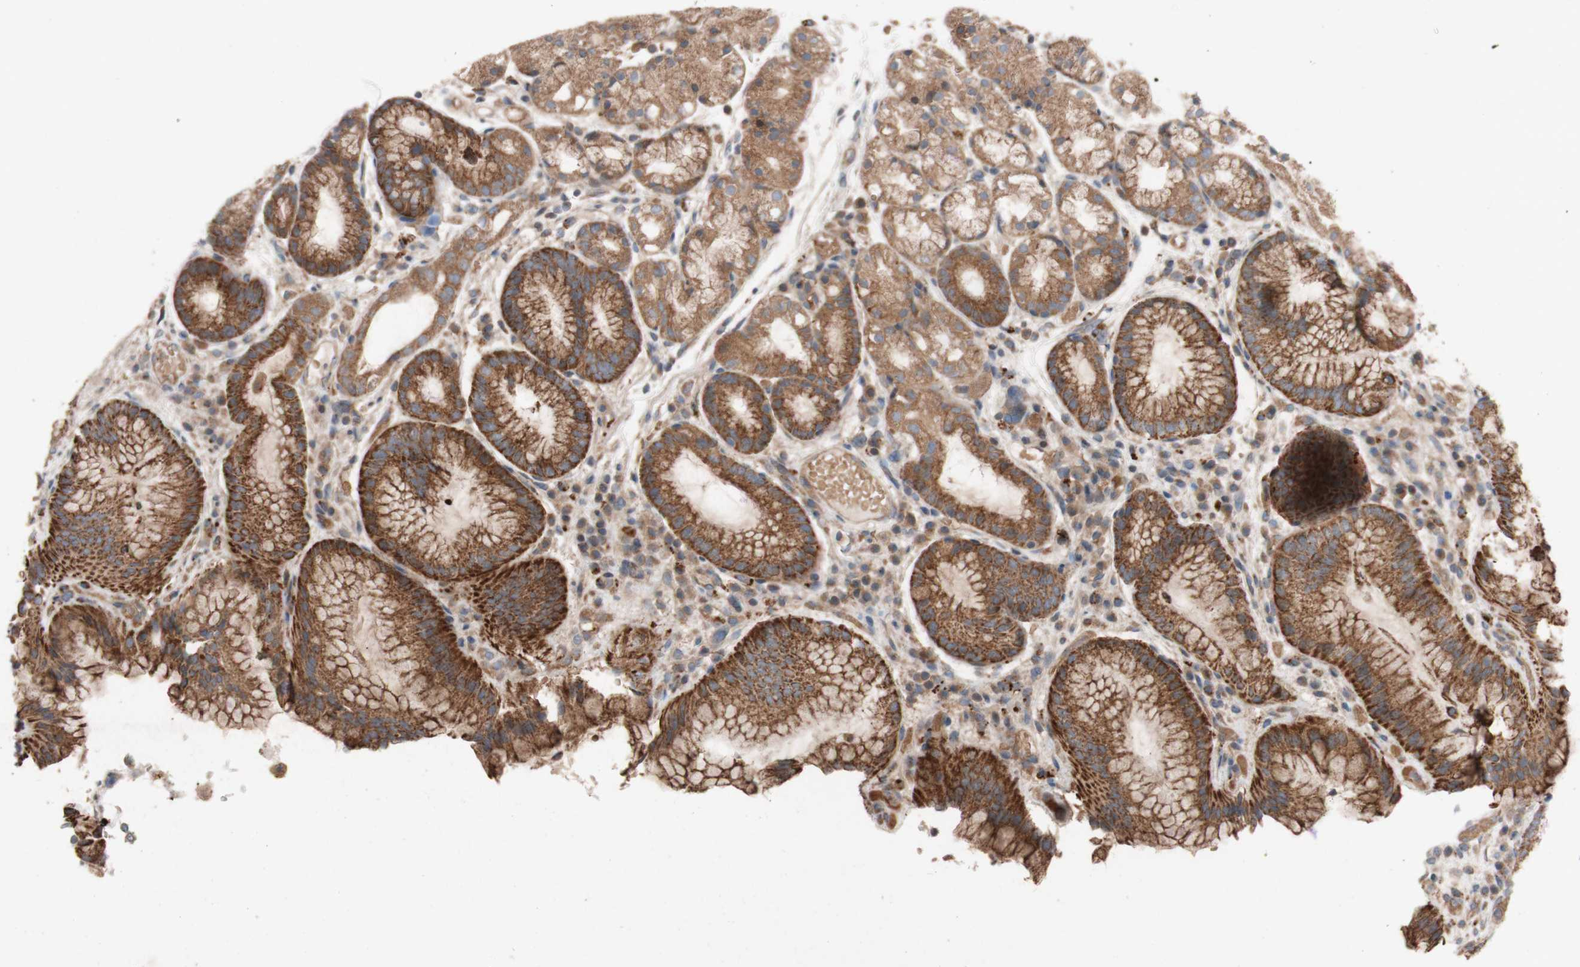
{"staining": {"intensity": "moderate", "quantity": ">75%", "location": "cytoplasmic/membranous"}, "tissue": "stomach", "cell_type": "Glandular cells", "image_type": "normal", "snomed": [{"axis": "morphology", "description": "Normal tissue, NOS"}, {"axis": "topography", "description": "Stomach, upper"}], "caption": "Immunohistochemical staining of benign stomach demonstrates medium levels of moderate cytoplasmic/membranous positivity in about >75% of glandular cells.", "gene": "TST", "patient": {"sex": "male", "age": 72}}